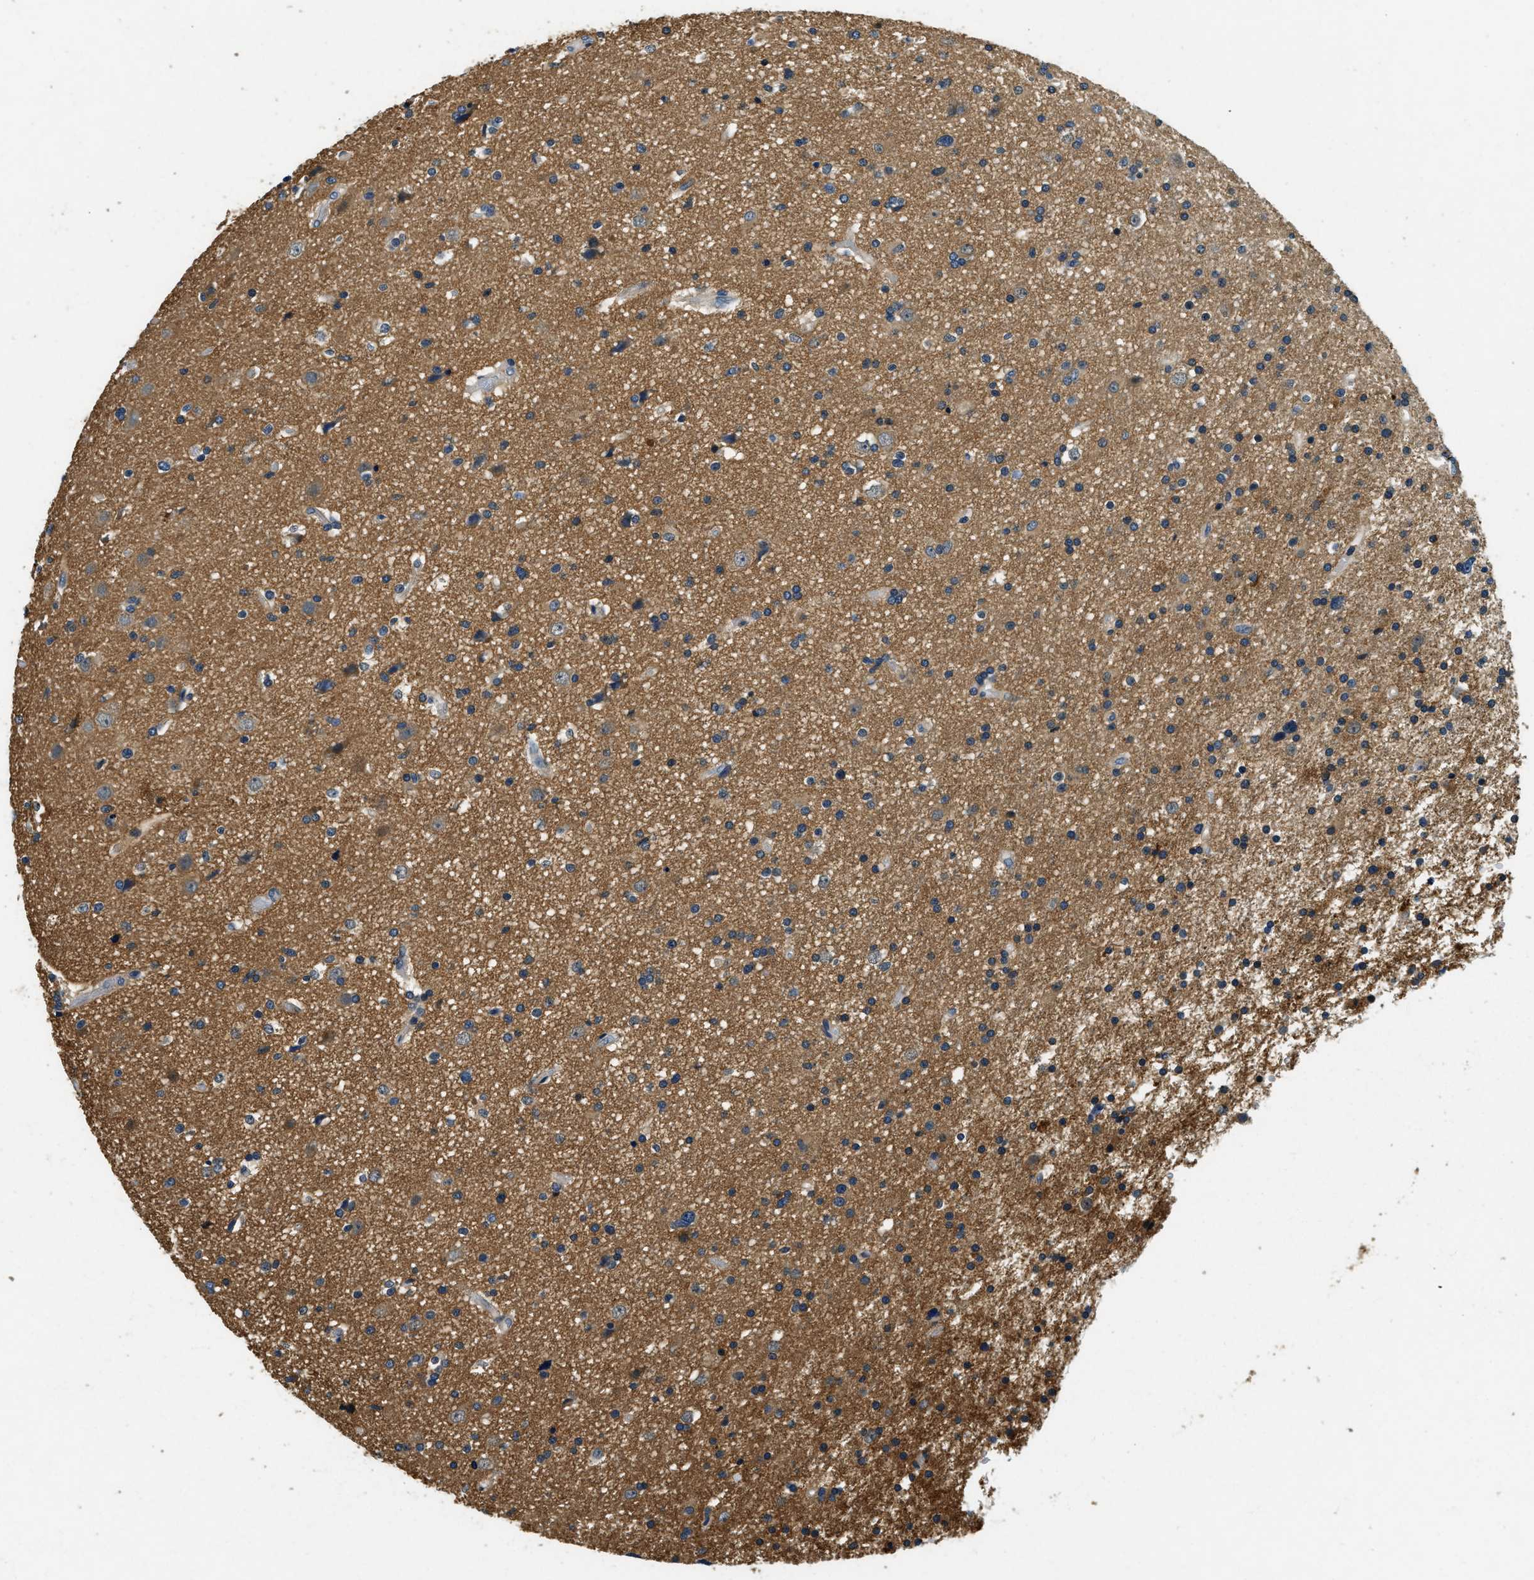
{"staining": {"intensity": "moderate", "quantity": ">75%", "location": "cytoplasmic/membranous"}, "tissue": "glioma", "cell_type": "Tumor cells", "image_type": "cancer", "snomed": [{"axis": "morphology", "description": "Glioma, malignant, High grade"}, {"axis": "topography", "description": "Brain"}], "caption": "Immunohistochemical staining of human glioma shows medium levels of moderate cytoplasmic/membranous protein expression in about >75% of tumor cells.", "gene": "RESF1", "patient": {"sex": "male", "age": 33}}